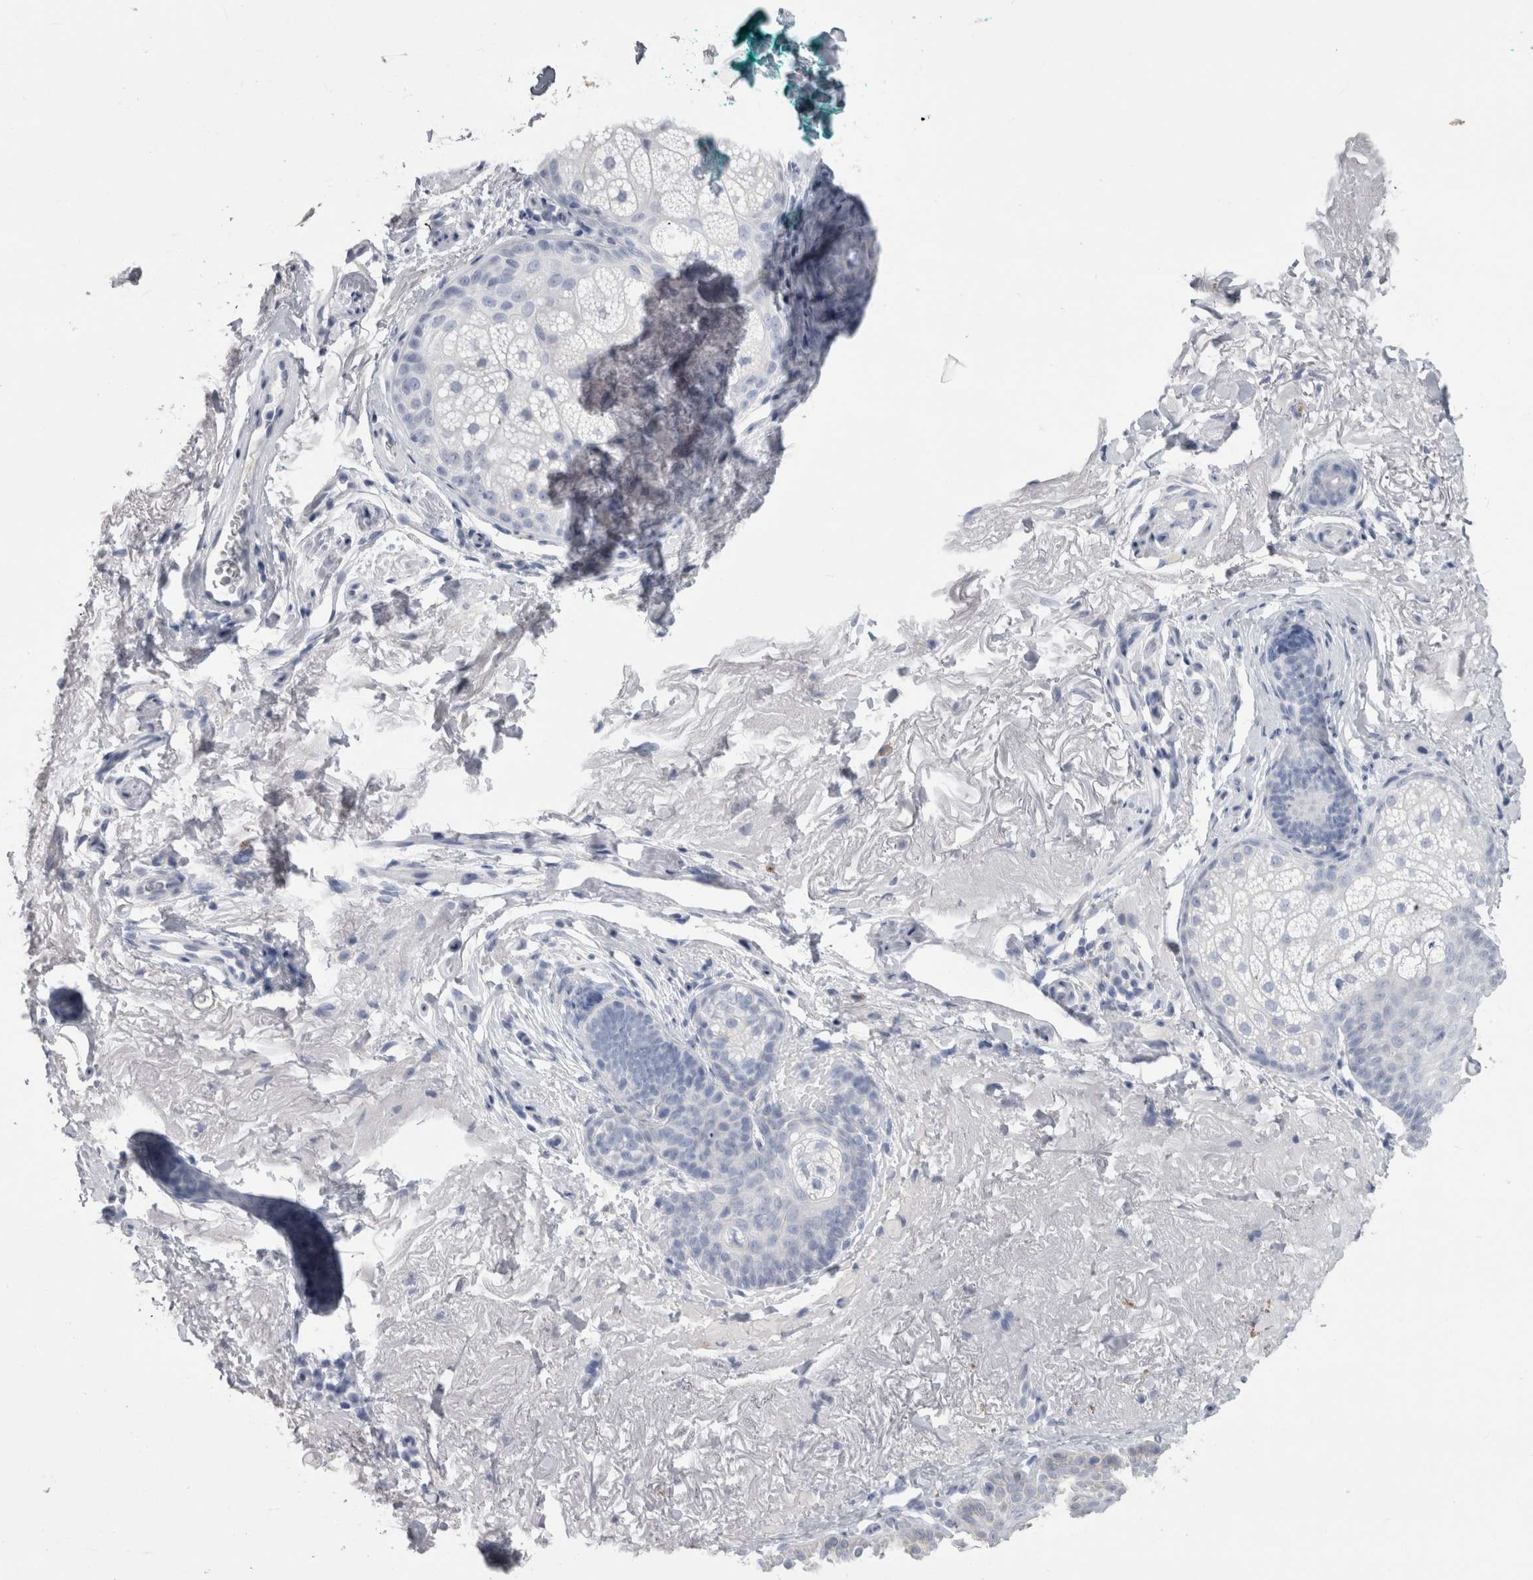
{"staining": {"intensity": "negative", "quantity": "none", "location": "none"}, "tissue": "skin cancer", "cell_type": "Tumor cells", "image_type": "cancer", "snomed": [{"axis": "morphology", "description": "Basal cell carcinoma"}, {"axis": "topography", "description": "Skin"}], "caption": "Immunohistochemical staining of basal cell carcinoma (skin) demonstrates no significant expression in tumor cells.", "gene": "PTH", "patient": {"sex": "female", "age": 85}}